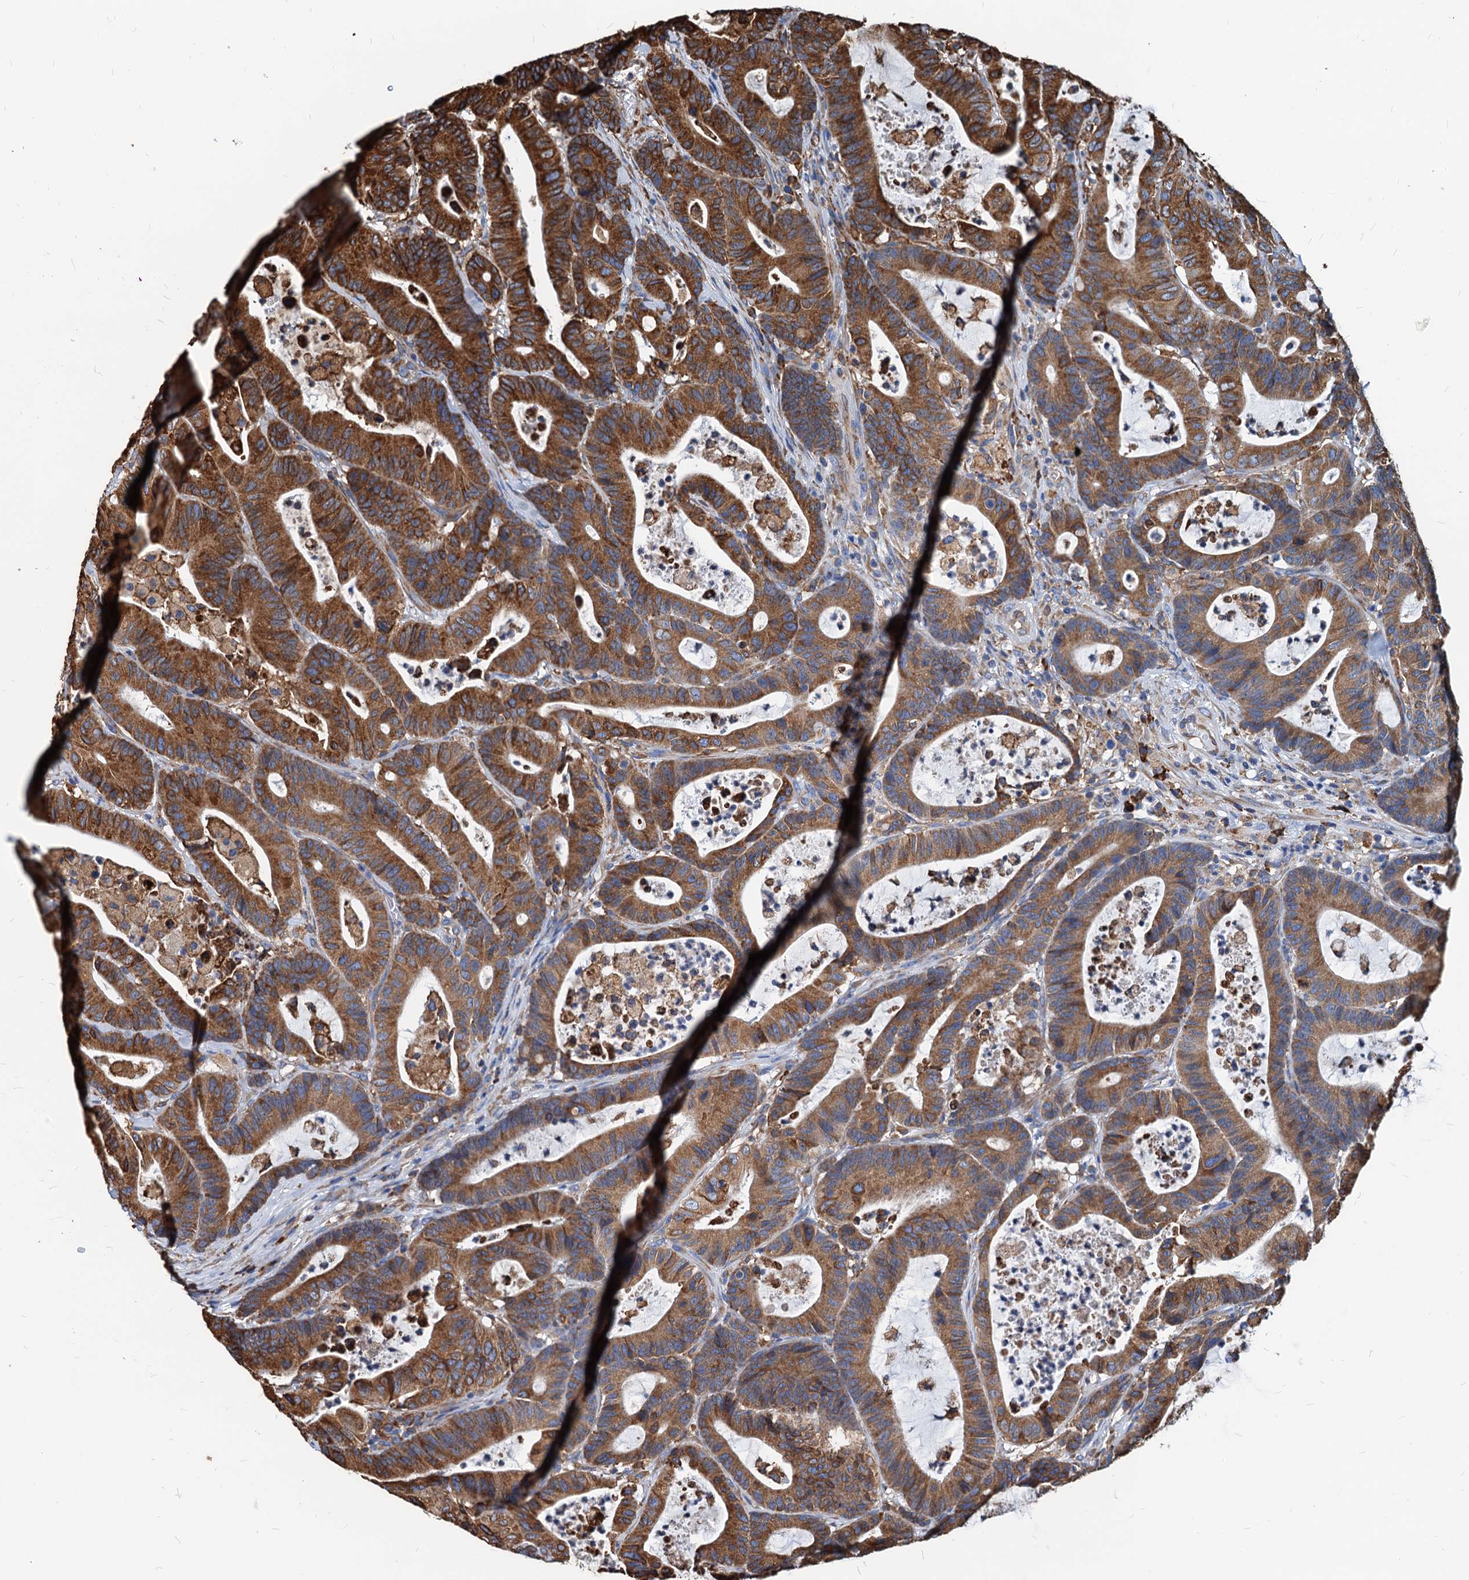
{"staining": {"intensity": "strong", "quantity": ">75%", "location": "cytoplasmic/membranous"}, "tissue": "colorectal cancer", "cell_type": "Tumor cells", "image_type": "cancer", "snomed": [{"axis": "morphology", "description": "Adenocarcinoma, NOS"}, {"axis": "topography", "description": "Colon"}], "caption": "The micrograph shows staining of colorectal adenocarcinoma, revealing strong cytoplasmic/membranous protein positivity (brown color) within tumor cells.", "gene": "HSPA5", "patient": {"sex": "female", "age": 84}}